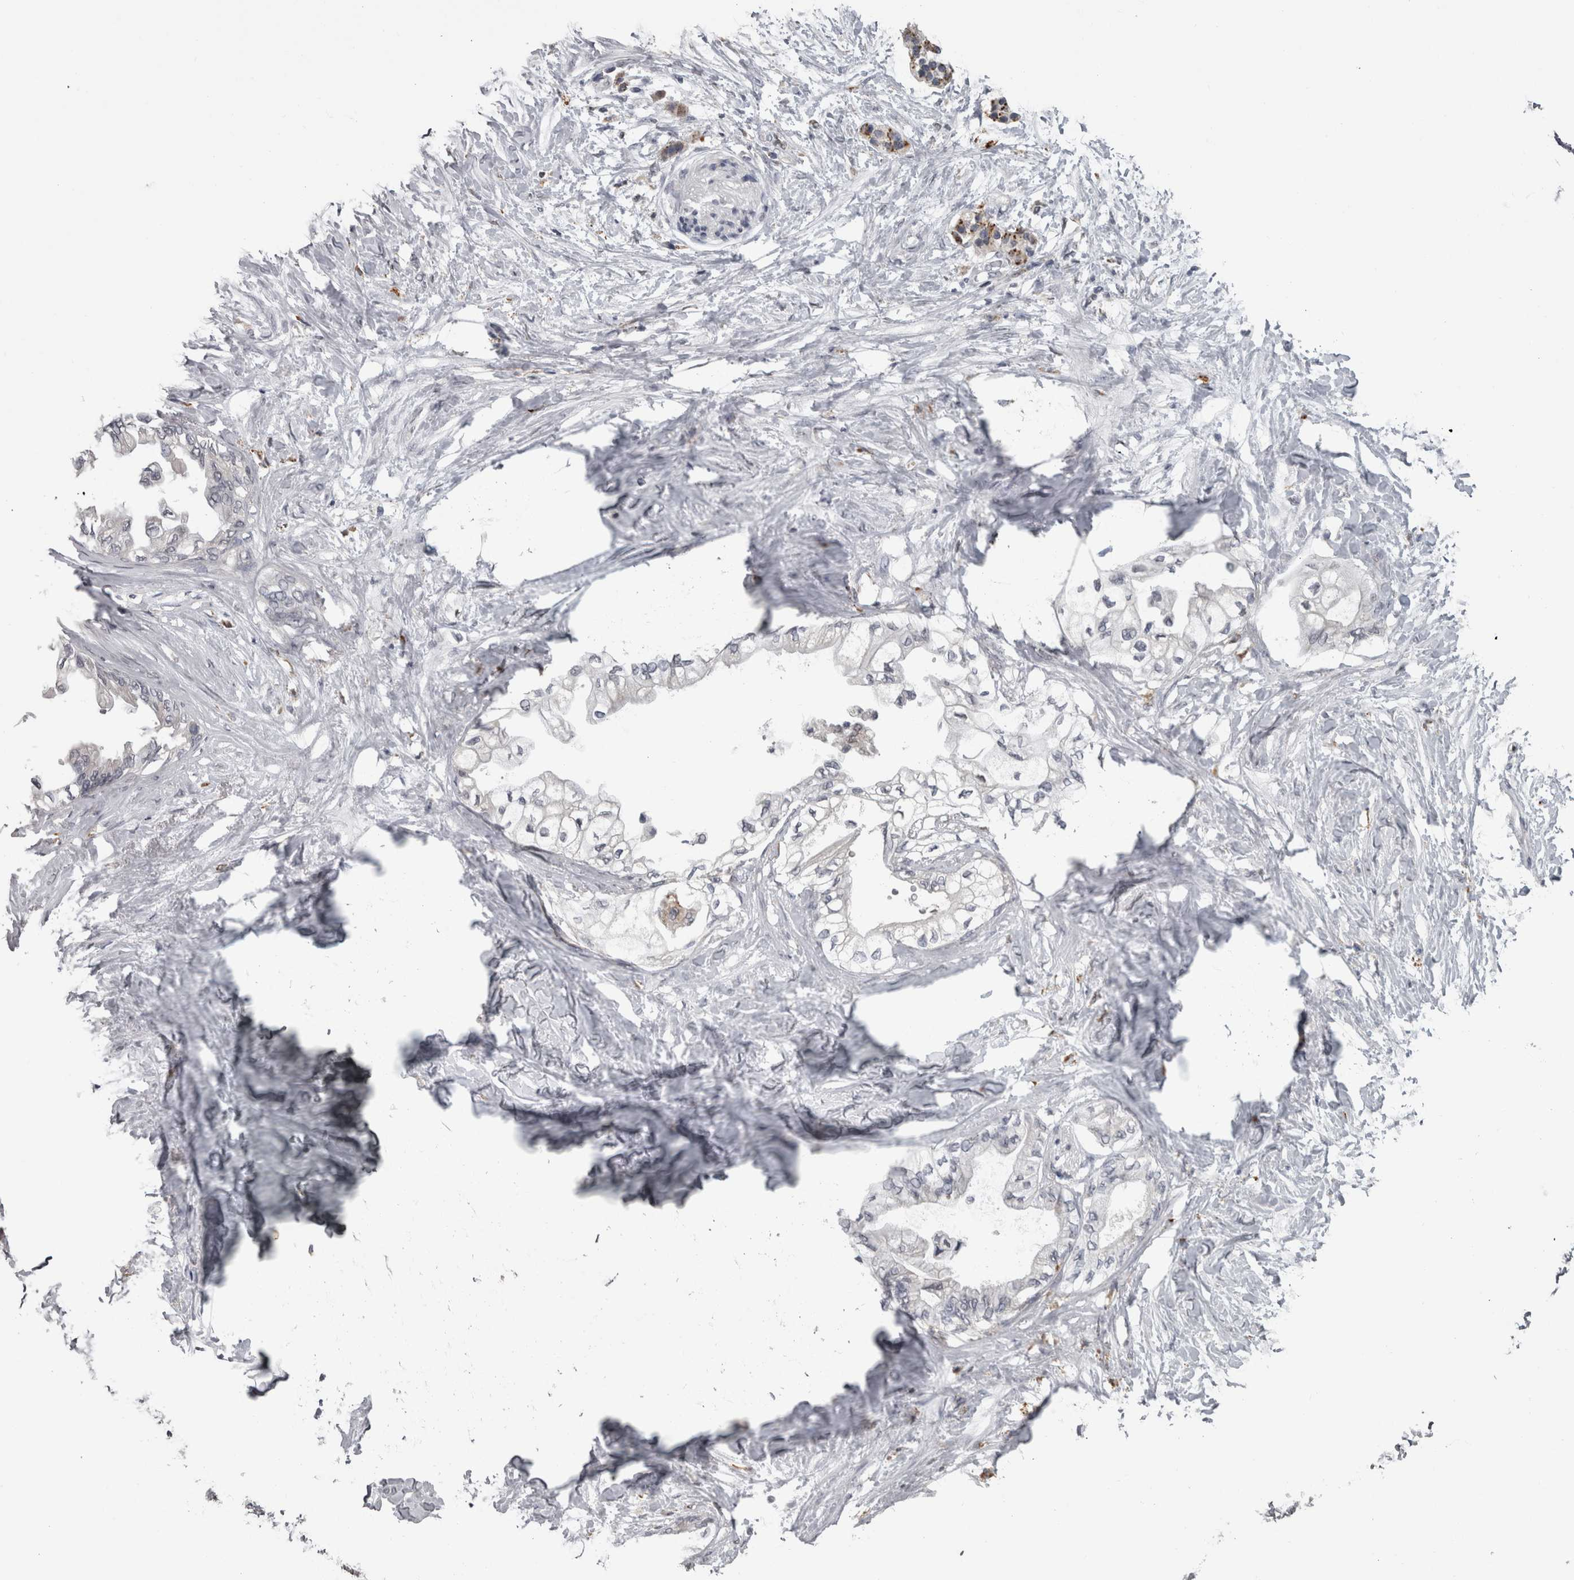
{"staining": {"intensity": "negative", "quantity": "none", "location": "none"}, "tissue": "pancreatic cancer", "cell_type": "Tumor cells", "image_type": "cancer", "snomed": [{"axis": "morphology", "description": "Normal tissue, NOS"}, {"axis": "morphology", "description": "Adenocarcinoma, NOS"}, {"axis": "topography", "description": "Pancreas"}, {"axis": "topography", "description": "Duodenum"}], "caption": "High magnification brightfield microscopy of pancreatic cancer stained with DAB (brown) and counterstained with hematoxylin (blue): tumor cells show no significant positivity.", "gene": "NAAA", "patient": {"sex": "female", "age": 60}}